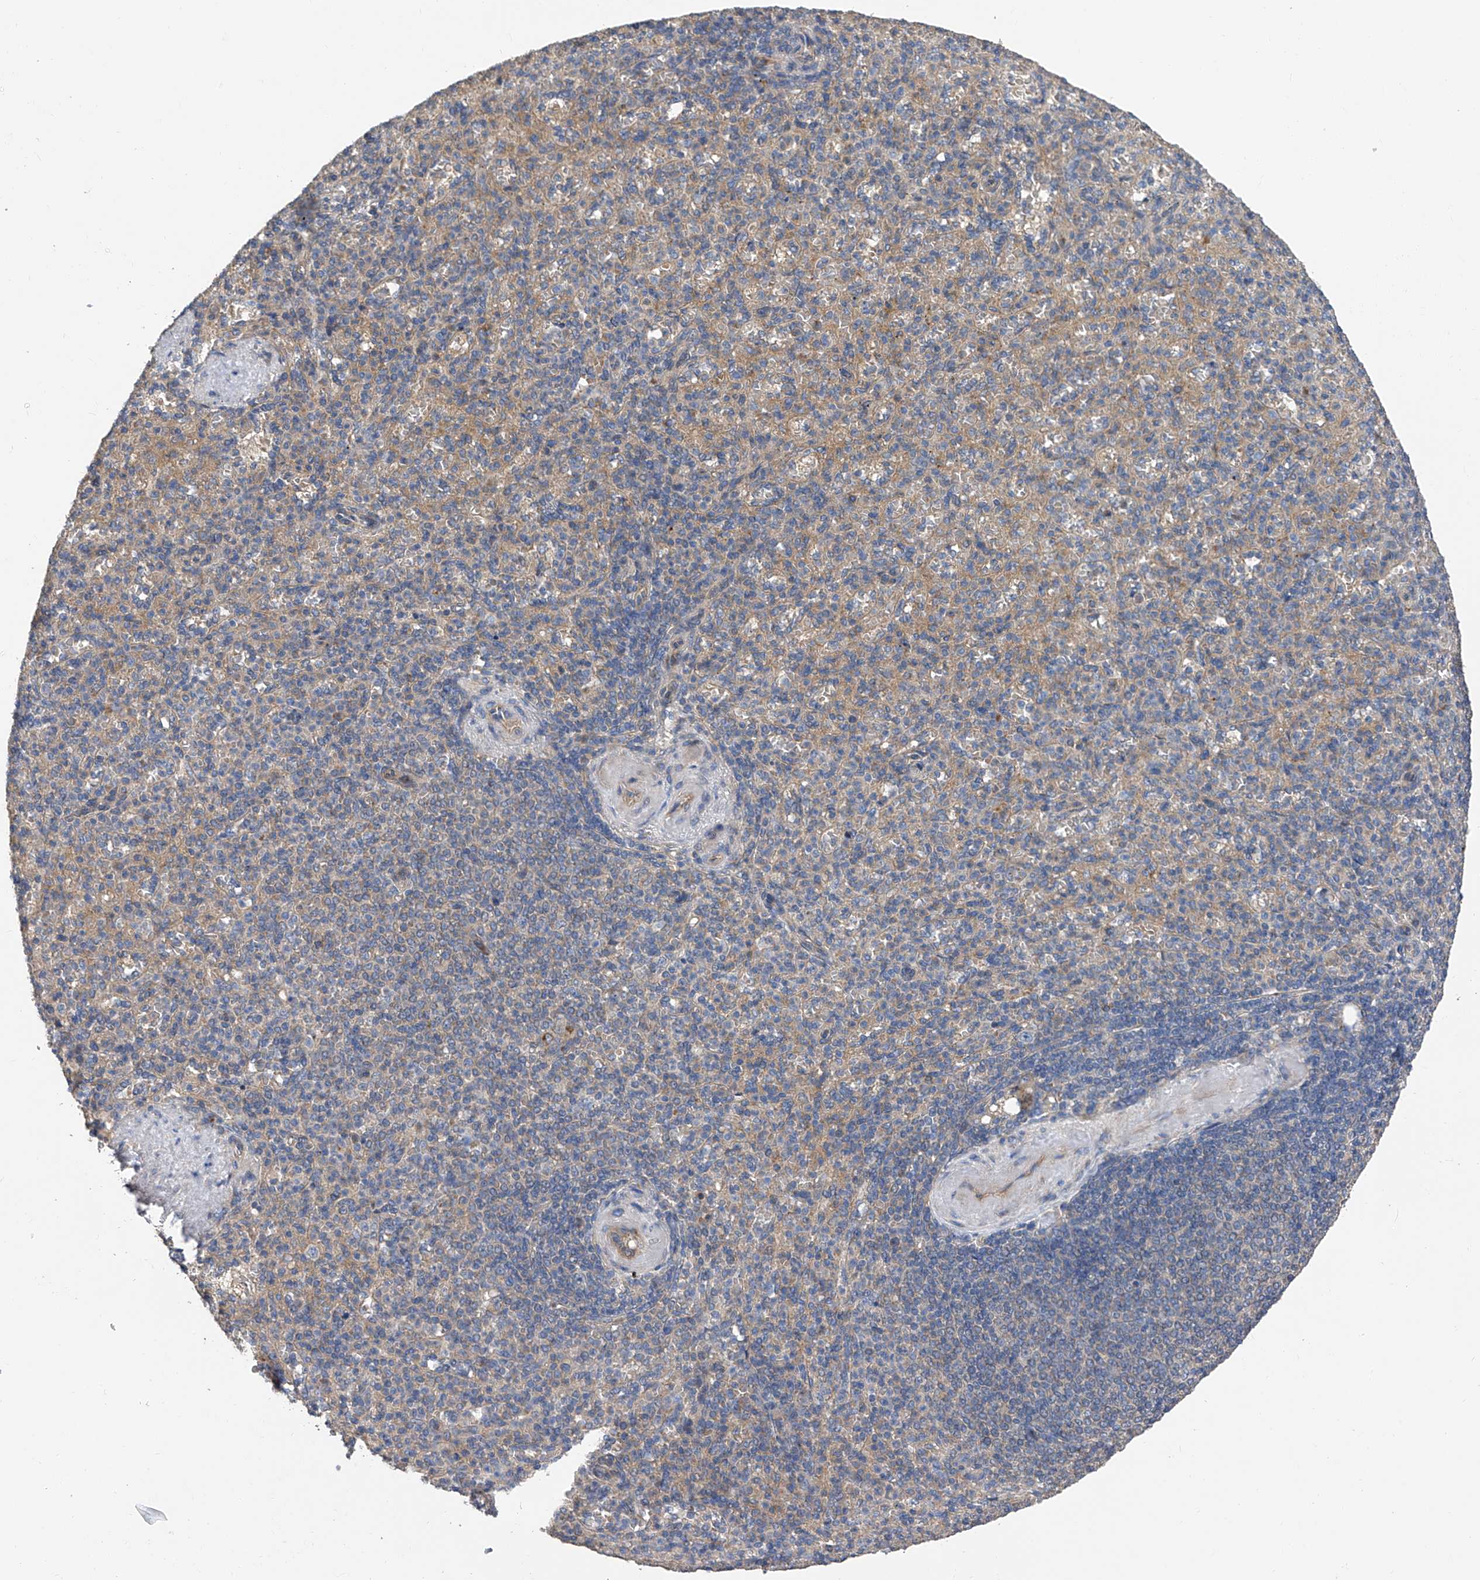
{"staining": {"intensity": "negative", "quantity": "none", "location": "none"}, "tissue": "spleen", "cell_type": "Cells in red pulp", "image_type": "normal", "snomed": [{"axis": "morphology", "description": "Normal tissue, NOS"}, {"axis": "topography", "description": "Spleen"}], "caption": "The immunohistochemistry micrograph has no significant expression in cells in red pulp of spleen.", "gene": "PTK2", "patient": {"sex": "female", "age": 74}}